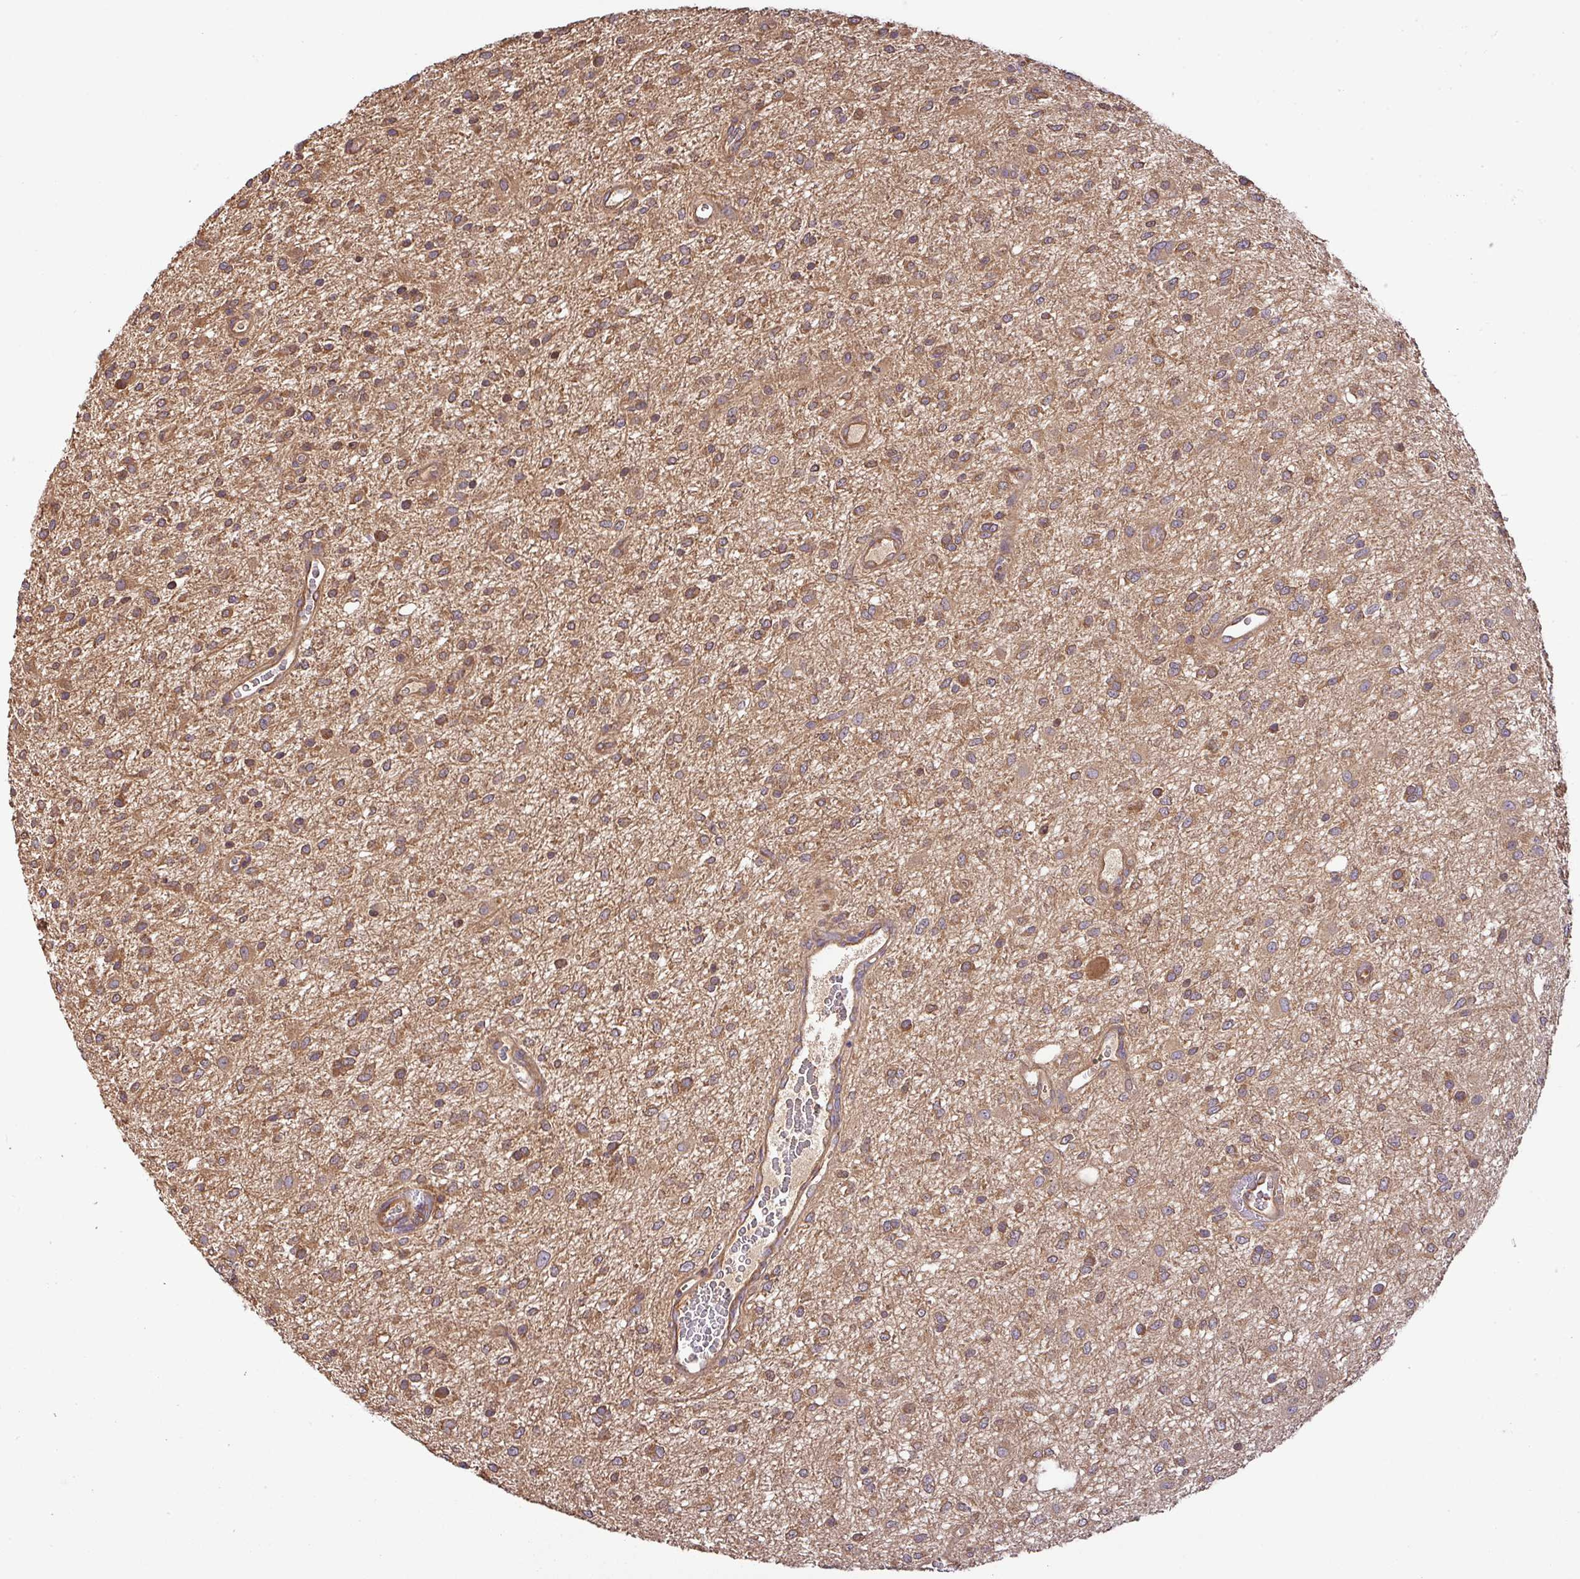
{"staining": {"intensity": "moderate", "quantity": ">75%", "location": "cytoplasmic/membranous"}, "tissue": "glioma", "cell_type": "Tumor cells", "image_type": "cancer", "snomed": [{"axis": "morphology", "description": "Glioma, malignant, Low grade"}, {"axis": "topography", "description": "Cerebellum"}], "caption": "Approximately >75% of tumor cells in glioma exhibit moderate cytoplasmic/membranous protein positivity as visualized by brown immunohistochemical staining.", "gene": "GSPT1", "patient": {"sex": "female", "age": 5}}